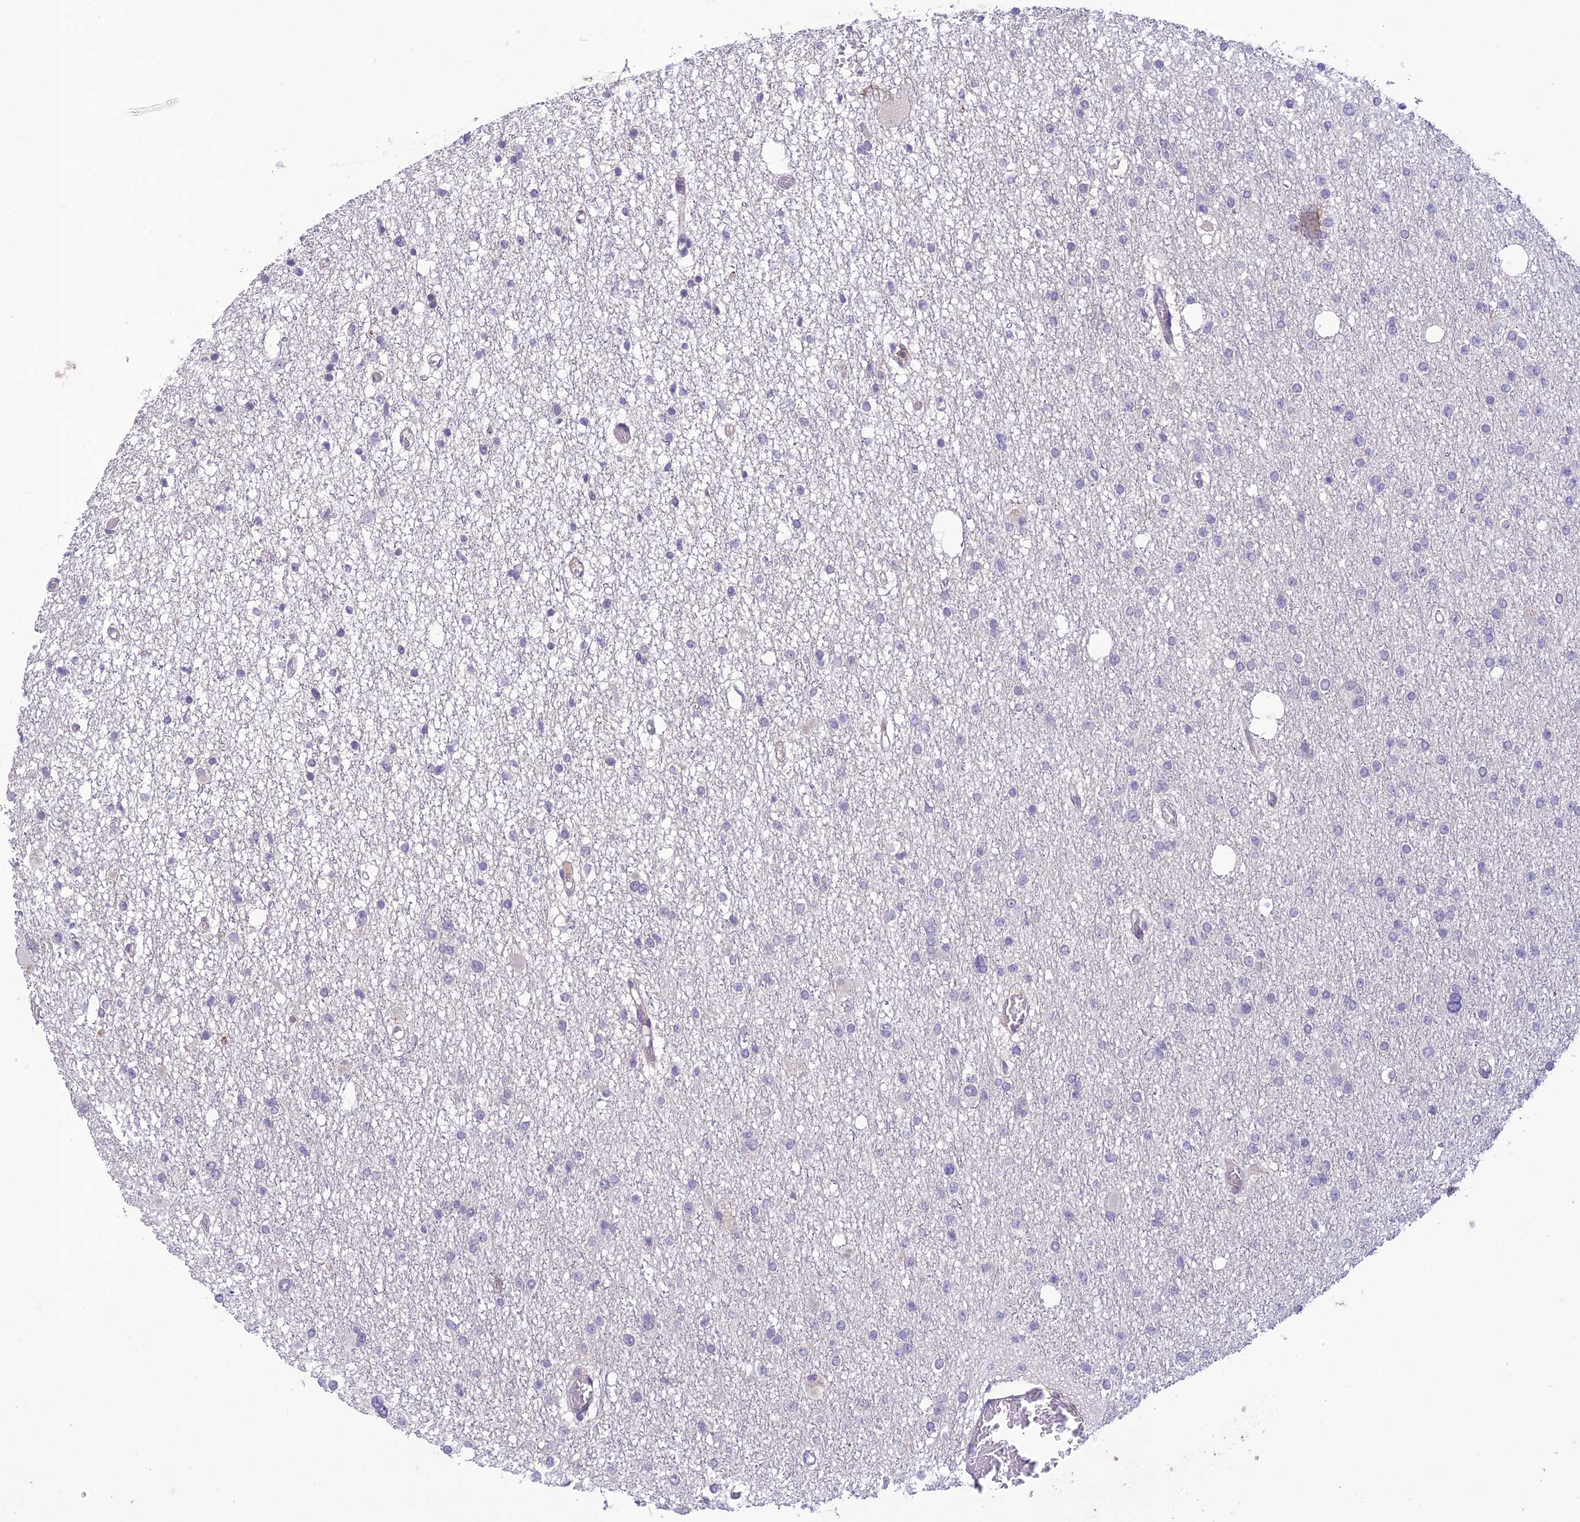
{"staining": {"intensity": "negative", "quantity": "none", "location": "none"}, "tissue": "glioma", "cell_type": "Tumor cells", "image_type": "cancer", "snomed": [{"axis": "morphology", "description": "Glioma, malignant, Low grade"}, {"axis": "topography", "description": "Brain"}], "caption": "Glioma stained for a protein using immunohistochemistry shows no expression tumor cells.", "gene": "ITGAE", "patient": {"sex": "female", "age": 22}}